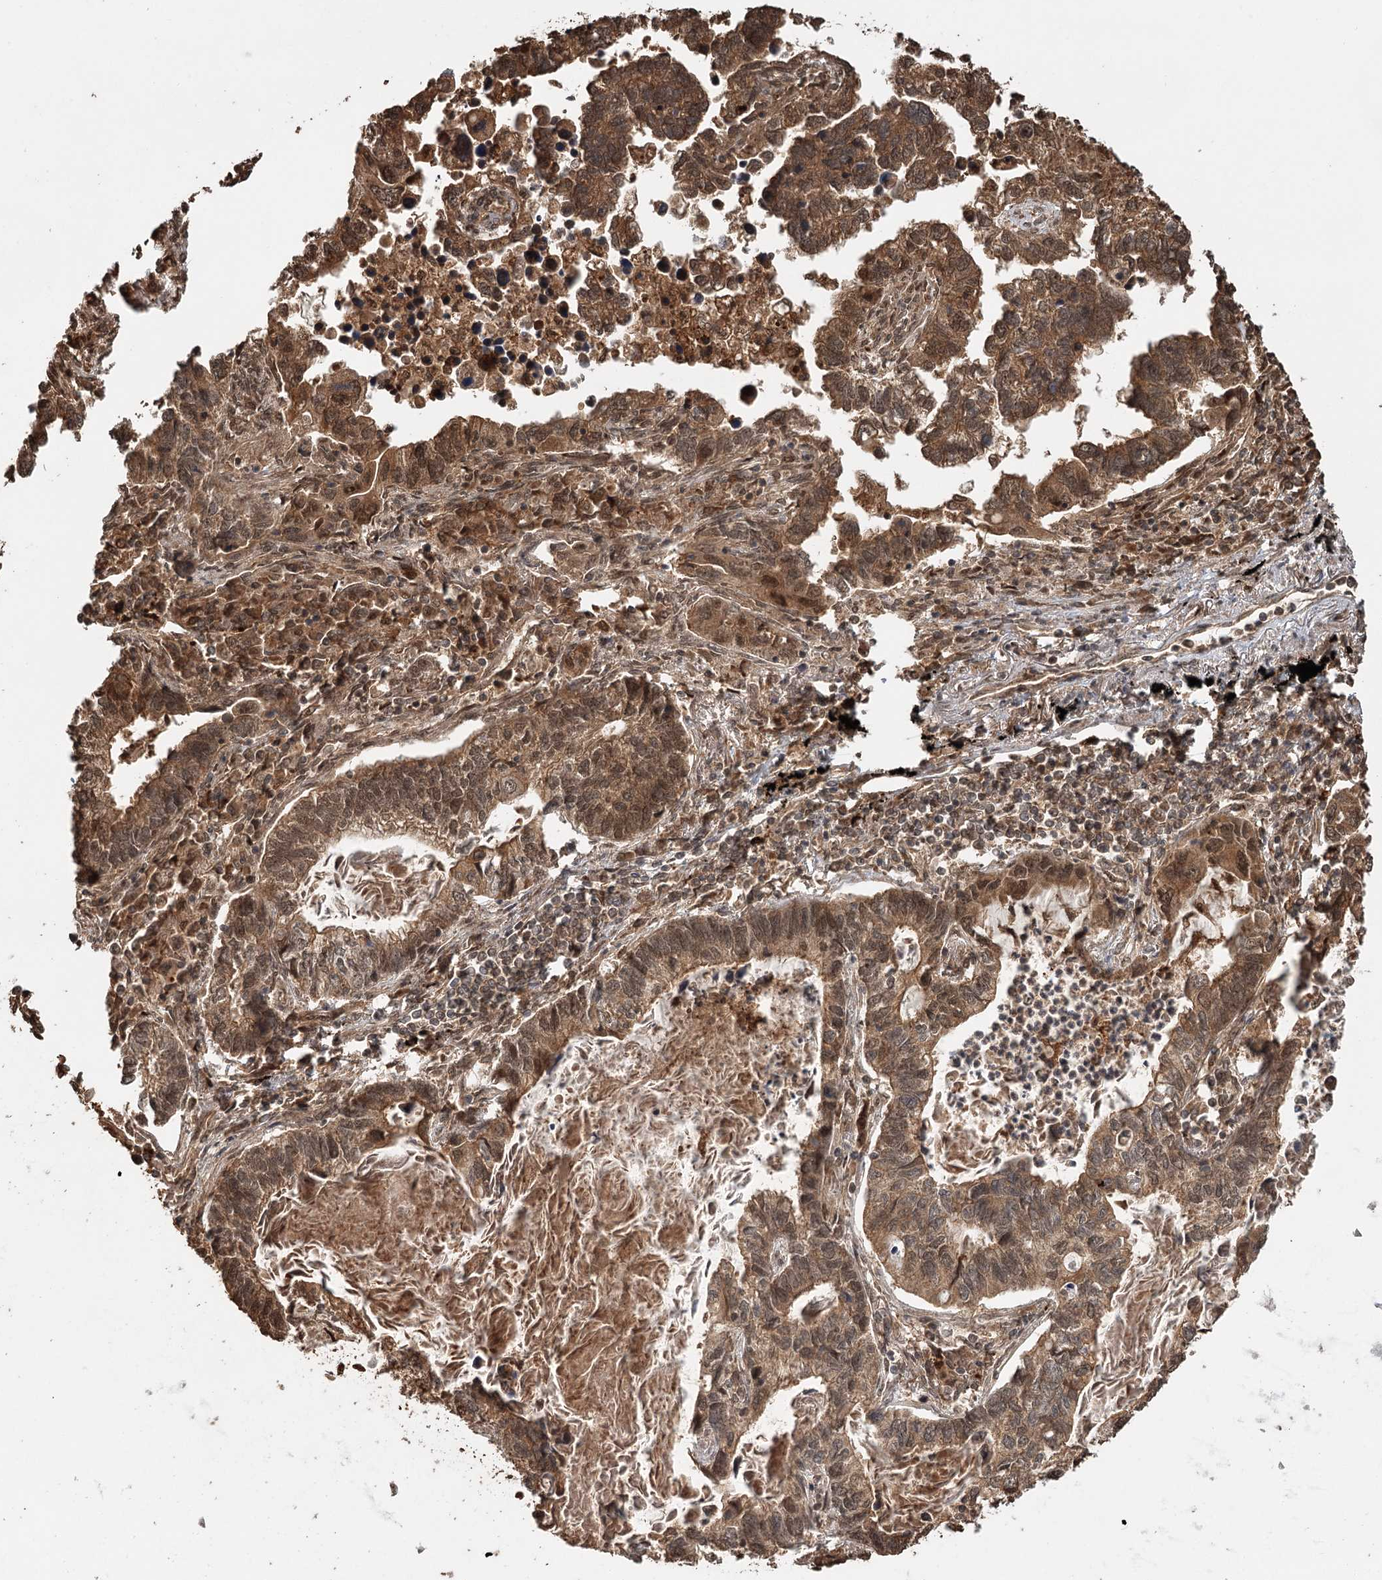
{"staining": {"intensity": "moderate", "quantity": ">75%", "location": "cytoplasmic/membranous,nuclear"}, "tissue": "lung cancer", "cell_type": "Tumor cells", "image_type": "cancer", "snomed": [{"axis": "morphology", "description": "Adenocarcinoma, NOS"}, {"axis": "topography", "description": "Lung"}], "caption": "A medium amount of moderate cytoplasmic/membranous and nuclear expression is seen in approximately >75% of tumor cells in adenocarcinoma (lung) tissue. (Brightfield microscopy of DAB IHC at high magnification).", "gene": "N6AMT1", "patient": {"sex": "male", "age": 67}}